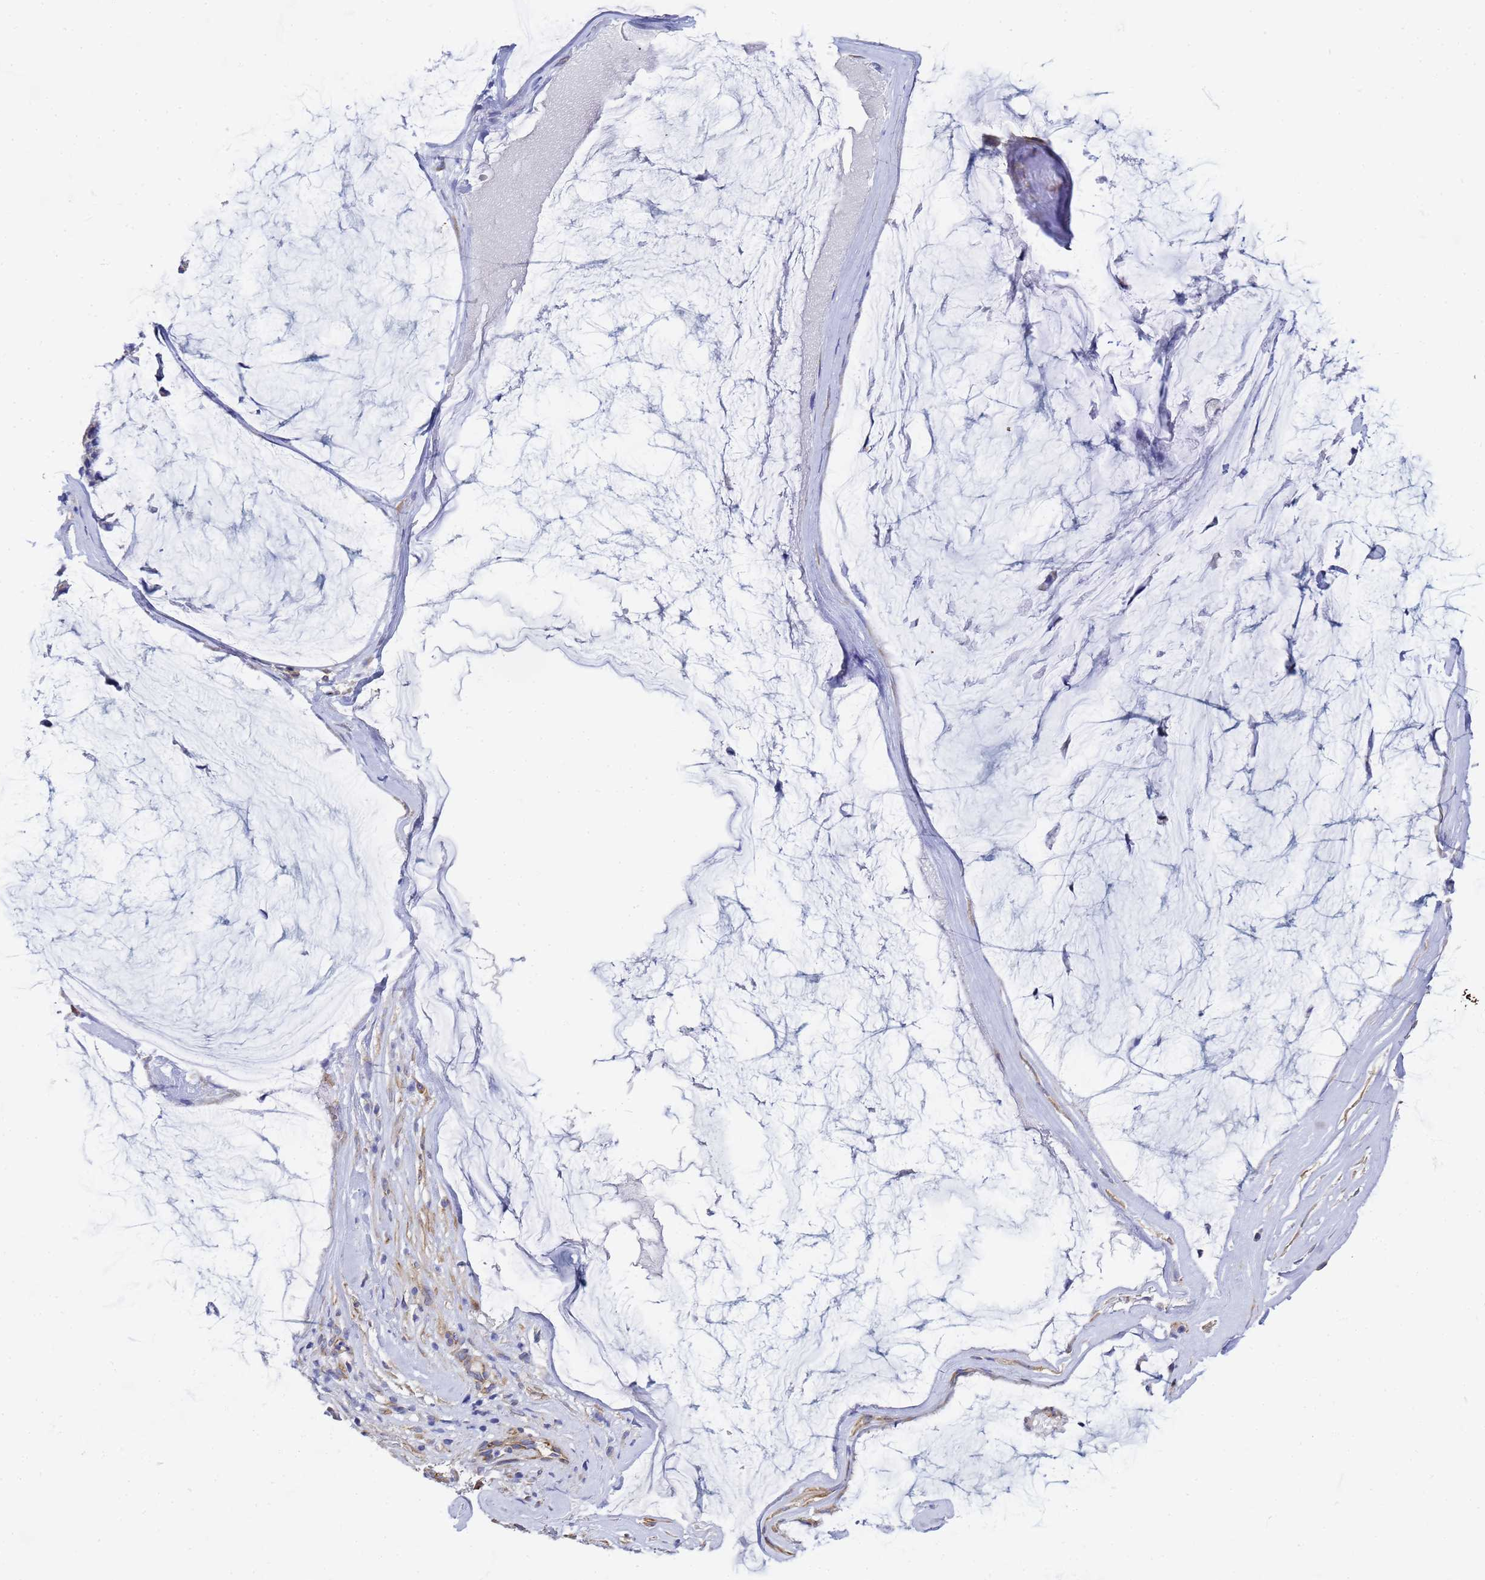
{"staining": {"intensity": "negative", "quantity": "none", "location": "none"}, "tissue": "ovarian cancer", "cell_type": "Tumor cells", "image_type": "cancer", "snomed": [{"axis": "morphology", "description": "Cystadenocarcinoma, mucinous, NOS"}, {"axis": "topography", "description": "Ovary"}], "caption": "Protein analysis of ovarian cancer (mucinous cystadenocarcinoma) exhibits no significant positivity in tumor cells.", "gene": "TUBB1", "patient": {"sex": "female", "age": 39}}